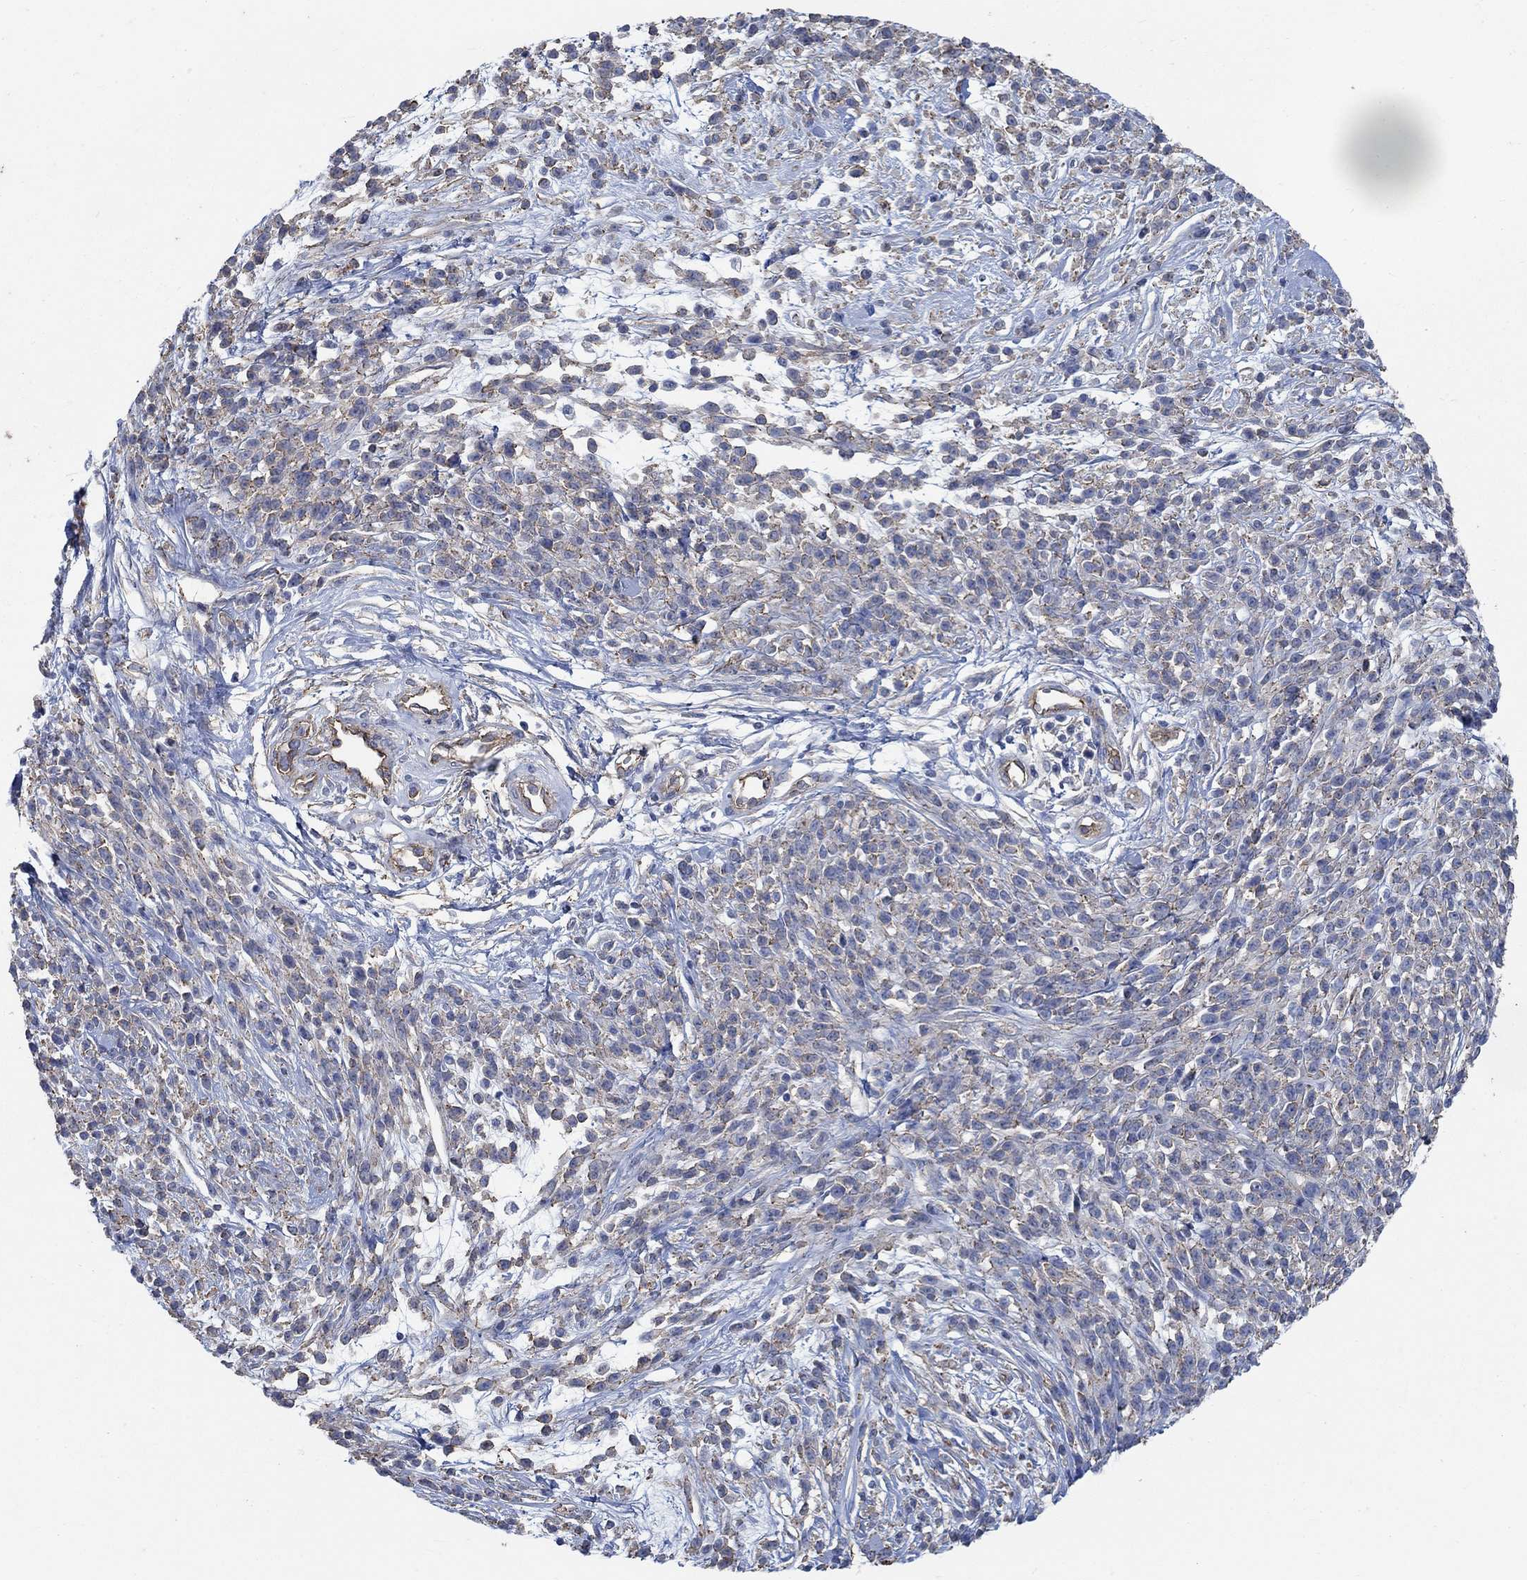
{"staining": {"intensity": "negative", "quantity": "none", "location": "none"}, "tissue": "melanoma", "cell_type": "Tumor cells", "image_type": "cancer", "snomed": [{"axis": "morphology", "description": "Malignant melanoma, NOS"}, {"axis": "topography", "description": "Skin"}, {"axis": "topography", "description": "Skin of trunk"}], "caption": "There is no significant staining in tumor cells of melanoma.", "gene": "TMEM198", "patient": {"sex": "male", "age": 74}}